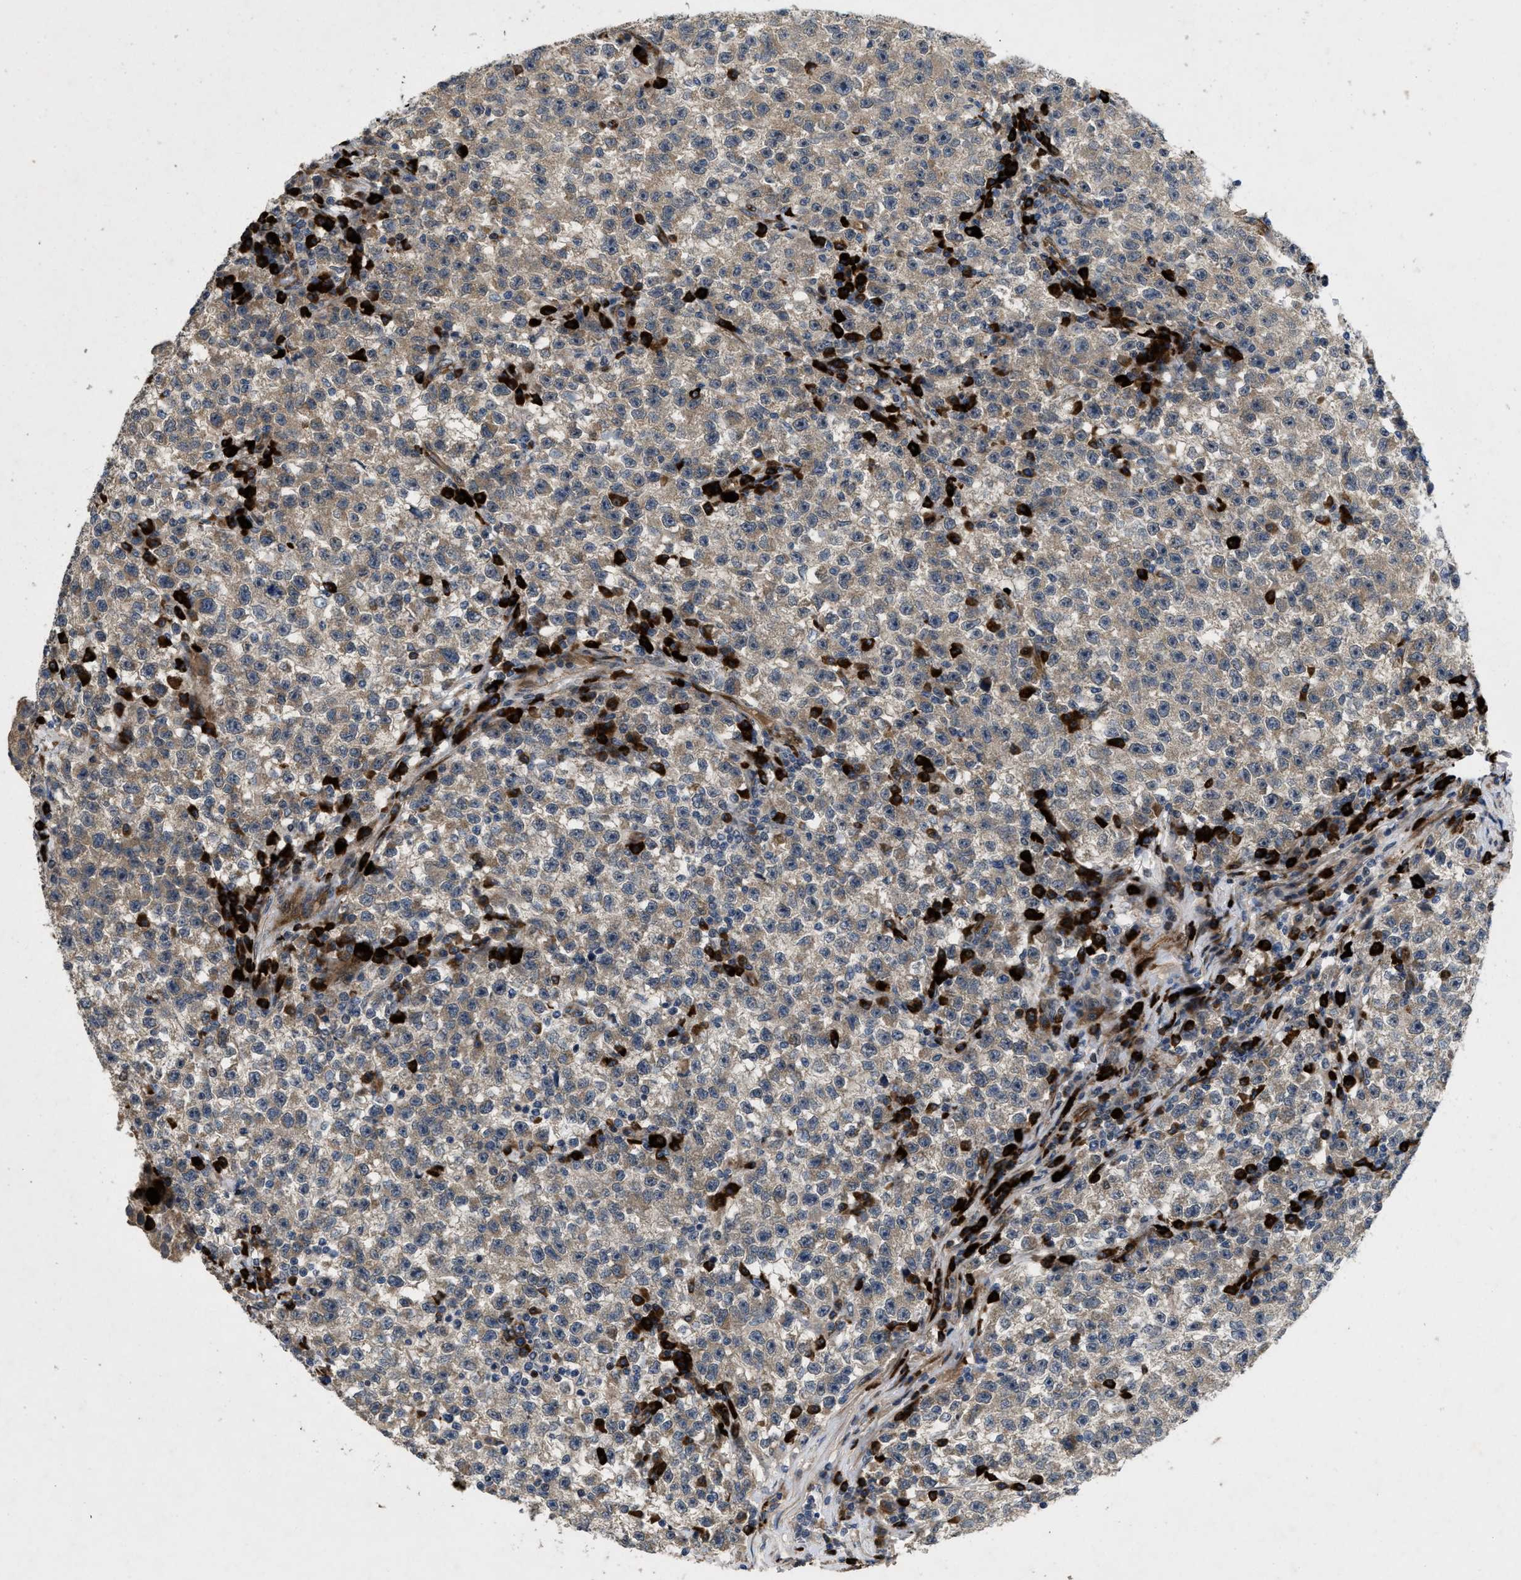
{"staining": {"intensity": "weak", "quantity": "<25%", "location": "cytoplasmic/membranous"}, "tissue": "testis cancer", "cell_type": "Tumor cells", "image_type": "cancer", "snomed": [{"axis": "morphology", "description": "Seminoma, NOS"}, {"axis": "topography", "description": "Testis"}], "caption": "Tumor cells are negative for protein expression in human testis cancer (seminoma).", "gene": "HSPA12B", "patient": {"sex": "male", "age": 22}}